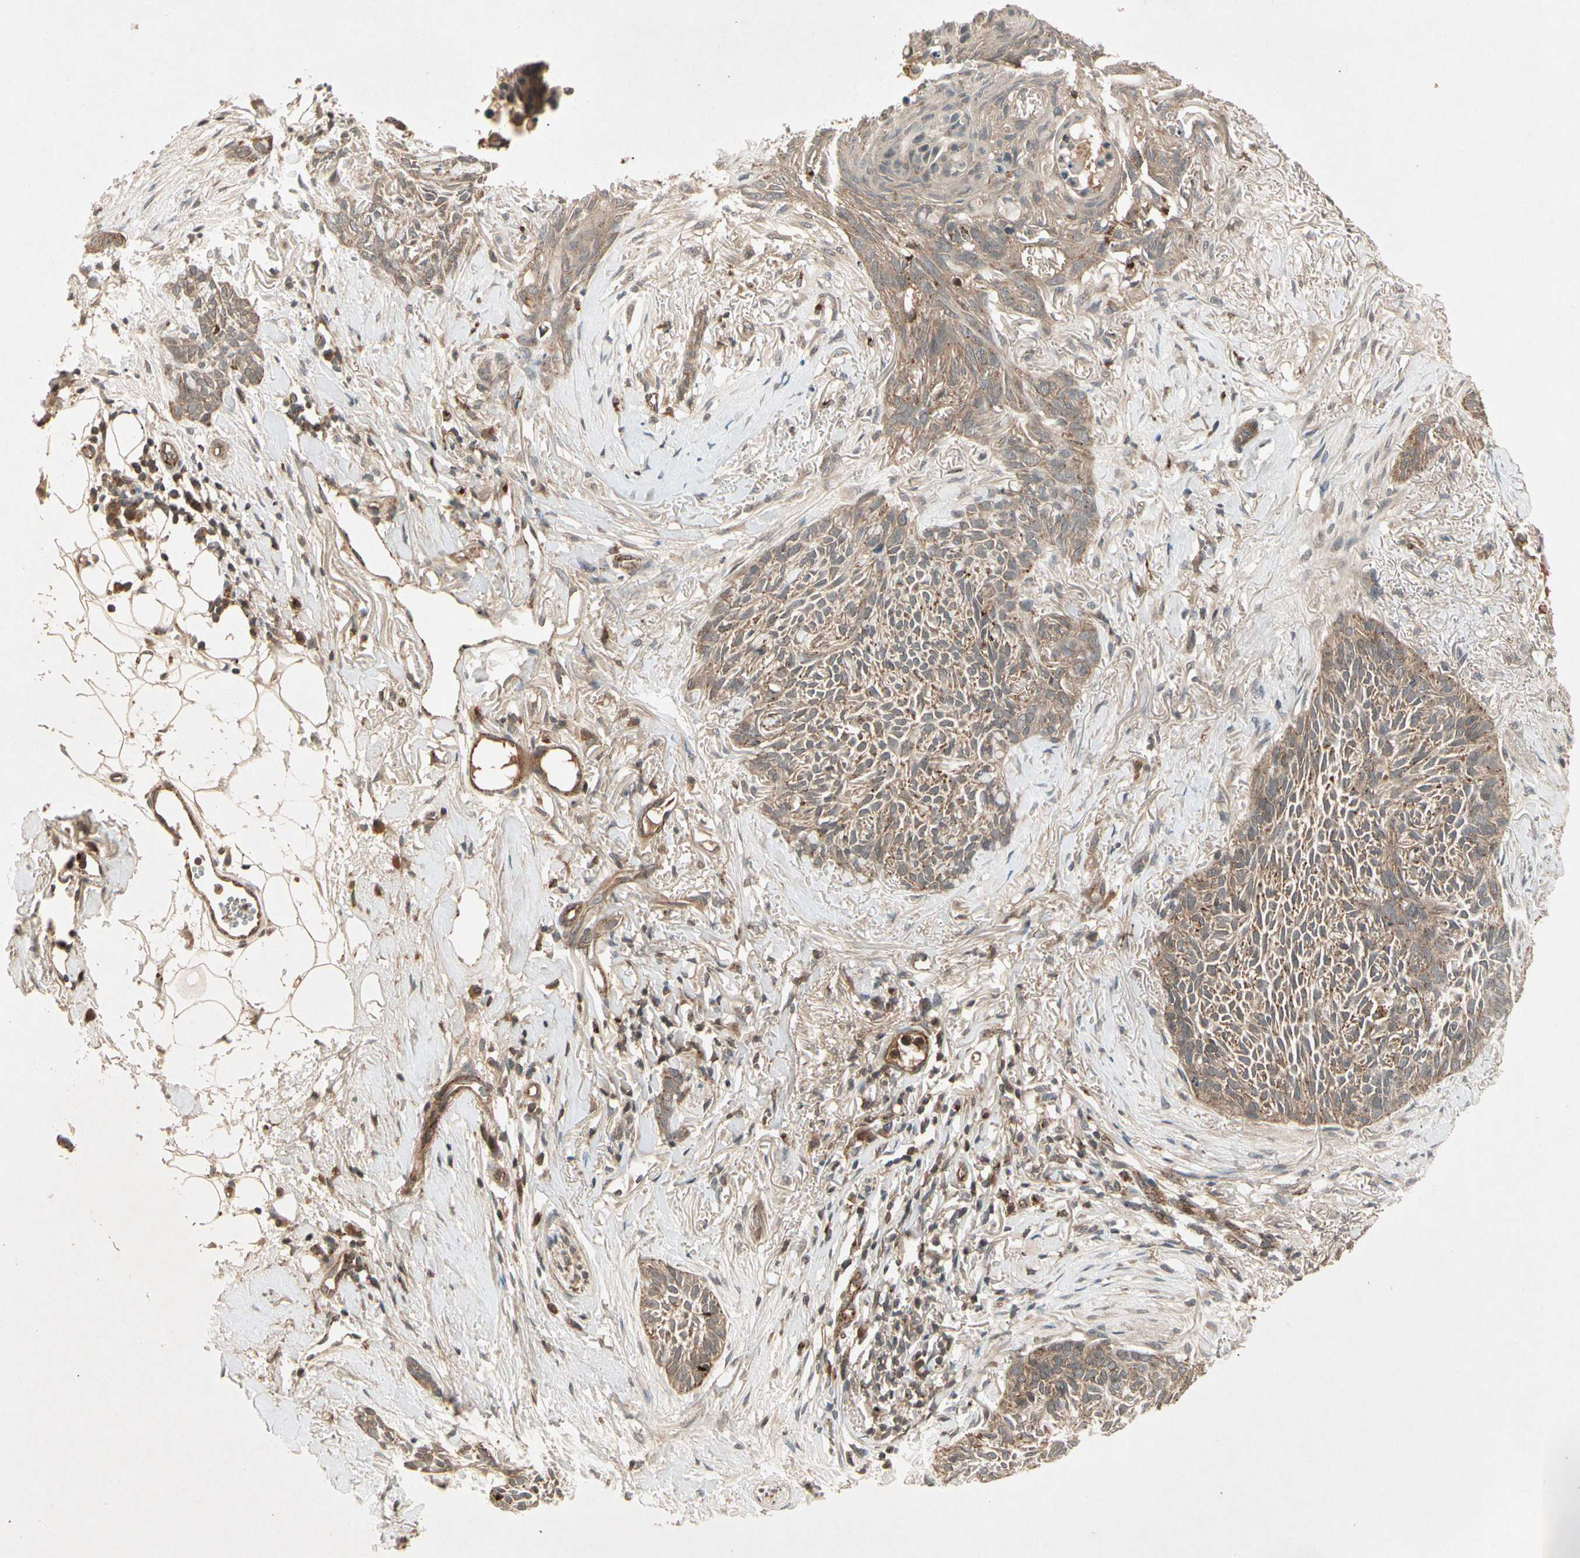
{"staining": {"intensity": "moderate", "quantity": ">75%", "location": "cytoplasmic/membranous"}, "tissue": "skin cancer", "cell_type": "Tumor cells", "image_type": "cancer", "snomed": [{"axis": "morphology", "description": "Basal cell carcinoma"}, {"axis": "topography", "description": "Skin"}], "caption": "Moderate cytoplasmic/membranous staining is present in about >75% of tumor cells in skin basal cell carcinoma.", "gene": "FLOT1", "patient": {"sex": "female", "age": 84}}